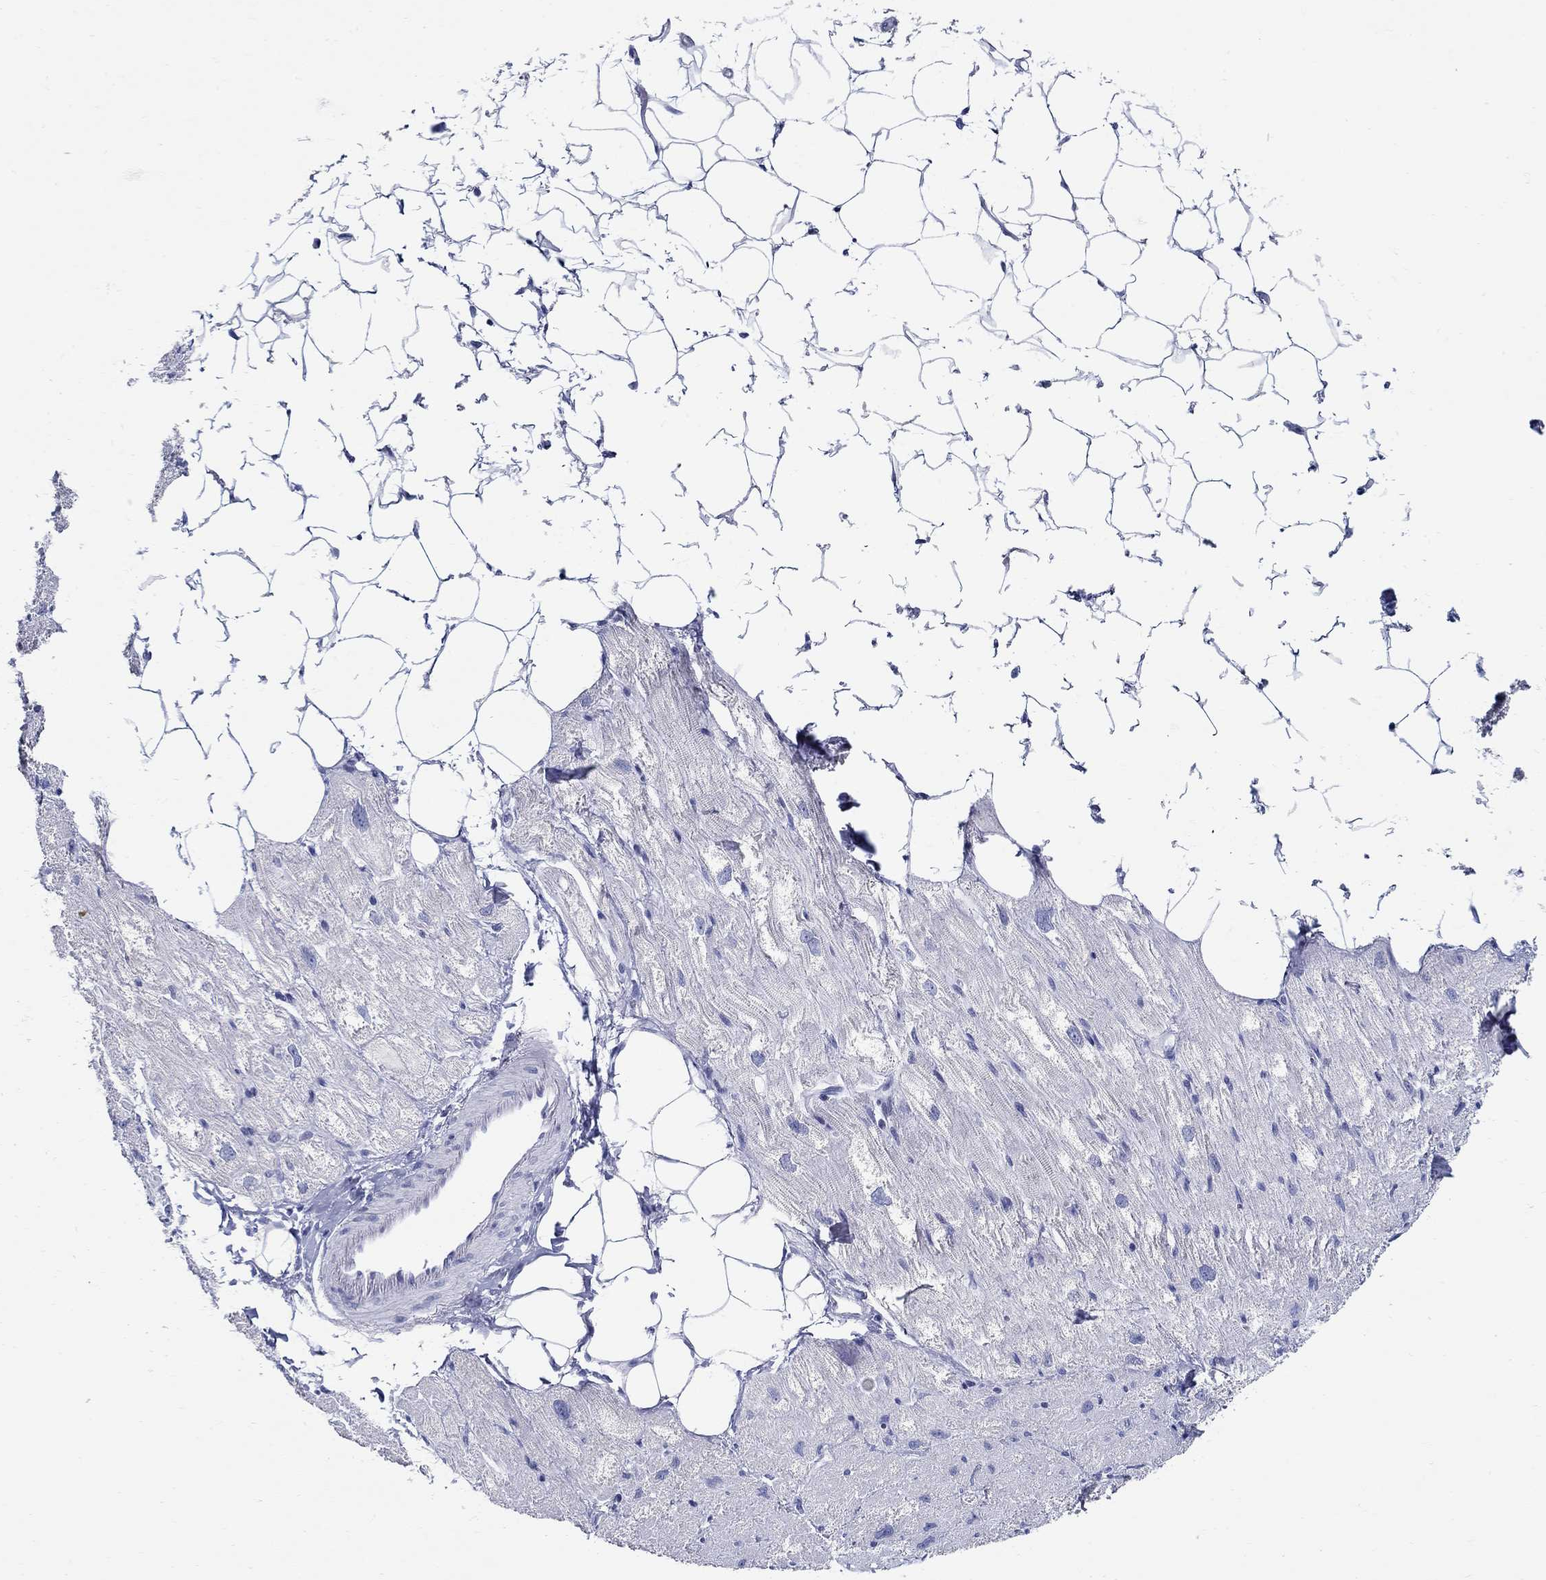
{"staining": {"intensity": "moderate", "quantity": "<25%", "location": "cytoplasmic/membranous"}, "tissue": "heart muscle", "cell_type": "Cardiomyocytes", "image_type": "normal", "snomed": [{"axis": "morphology", "description": "Normal tissue, NOS"}, {"axis": "topography", "description": "Heart"}], "caption": "Cardiomyocytes reveal low levels of moderate cytoplasmic/membranous staining in about <25% of cells in benign human heart muscle. Using DAB (brown) and hematoxylin (blue) stains, captured at high magnification using brightfield microscopy.", "gene": "CRYGA", "patient": {"sex": "male", "age": 66}}